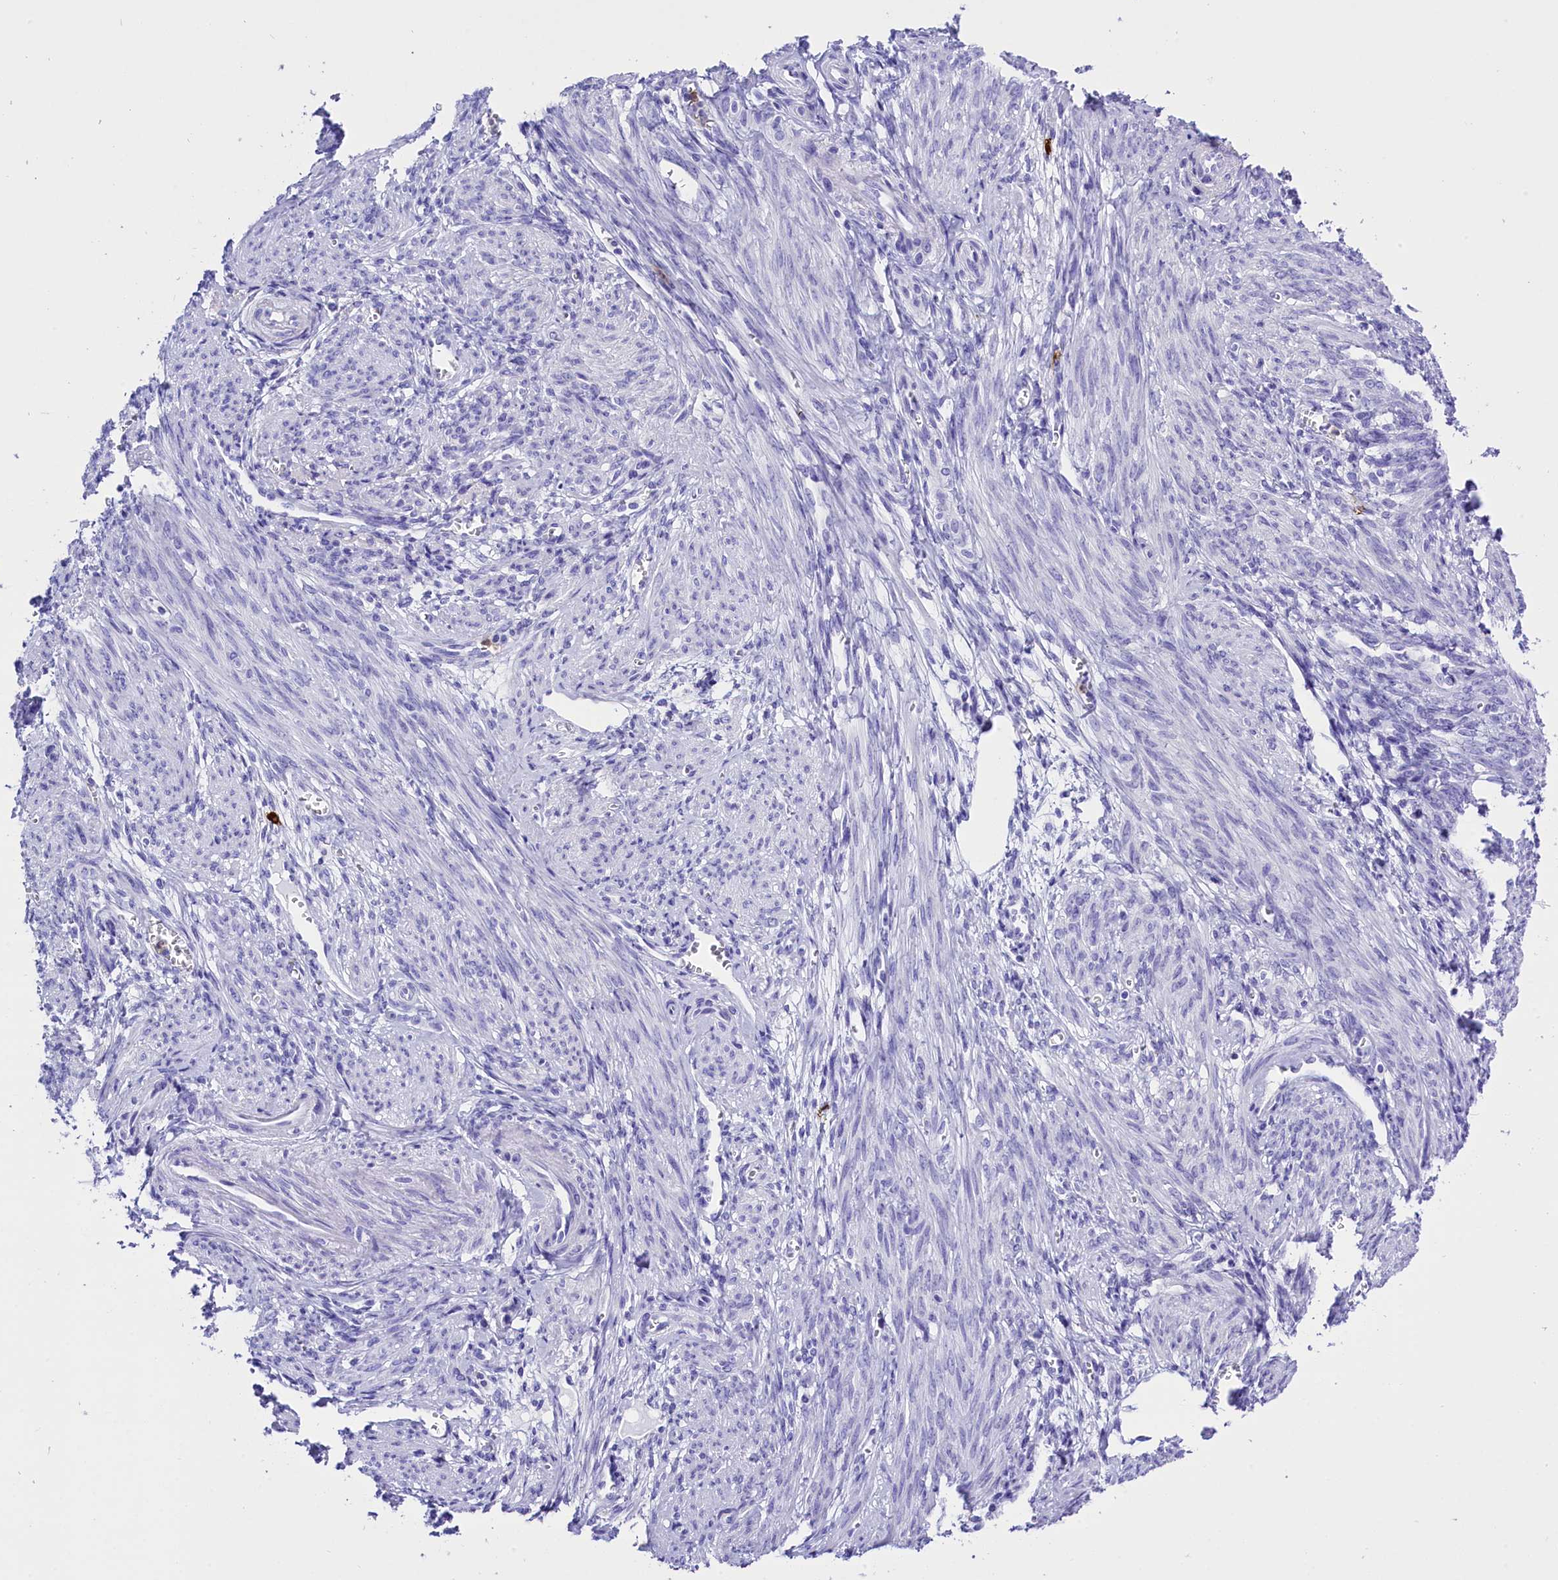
{"staining": {"intensity": "negative", "quantity": "none", "location": "none"}, "tissue": "smooth muscle", "cell_type": "Smooth muscle cells", "image_type": "normal", "snomed": [{"axis": "morphology", "description": "Normal tissue, NOS"}, {"axis": "topography", "description": "Smooth muscle"}], "caption": "This histopathology image is of unremarkable smooth muscle stained with immunohistochemistry (IHC) to label a protein in brown with the nuclei are counter-stained blue. There is no expression in smooth muscle cells.", "gene": "CLC", "patient": {"sex": "female", "age": 39}}